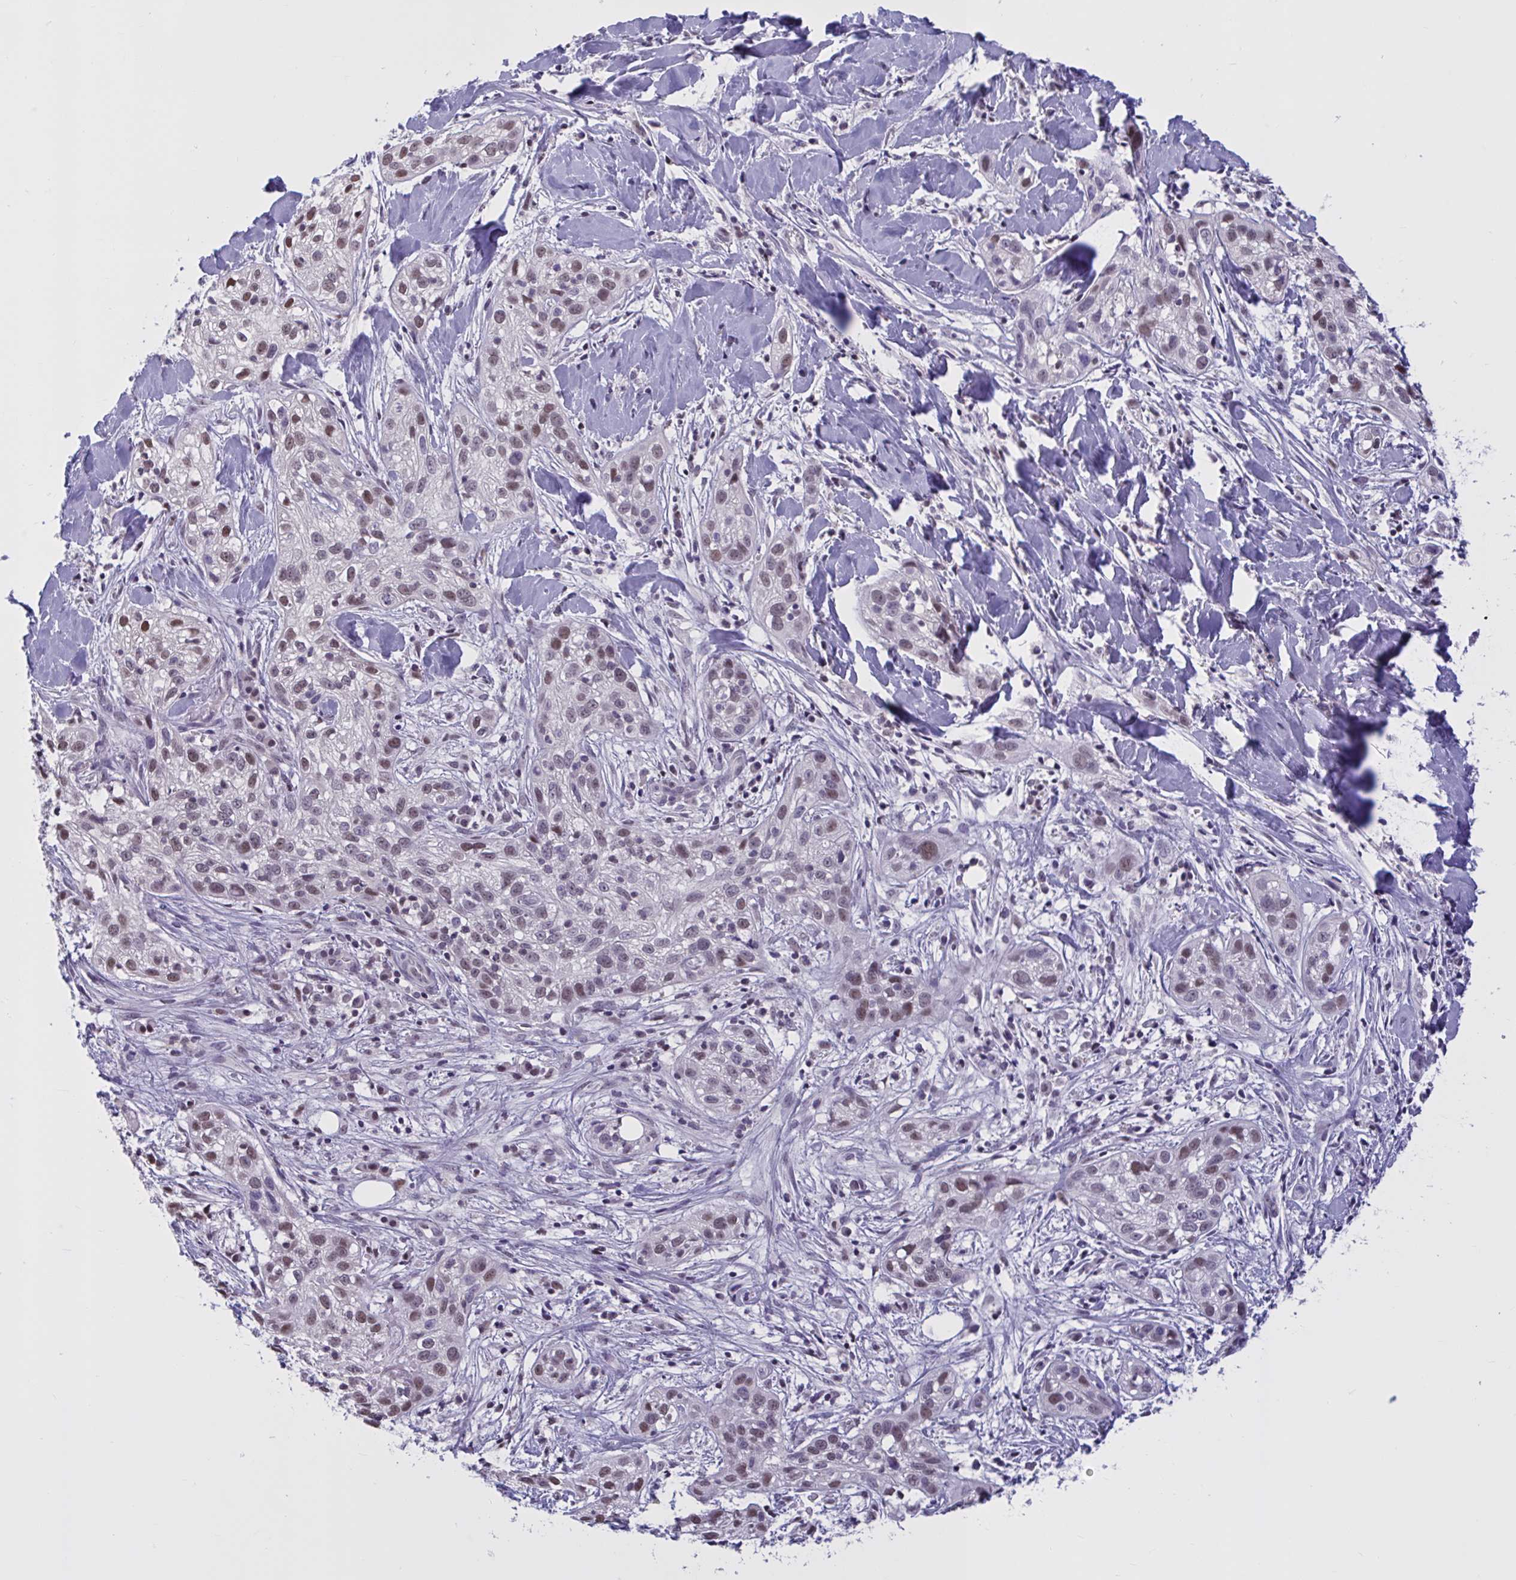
{"staining": {"intensity": "moderate", "quantity": "25%-75%", "location": "nuclear"}, "tissue": "skin cancer", "cell_type": "Tumor cells", "image_type": "cancer", "snomed": [{"axis": "morphology", "description": "Squamous cell carcinoma, NOS"}, {"axis": "topography", "description": "Skin"}], "caption": "Immunohistochemistry image of skin cancer (squamous cell carcinoma) stained for a protein (brown), which demonstrates medium levels of moderate nuclear positivity in about 25%-75% of tumor cells.", "gene": "RBL1", "patient": {"sex": "male", "age": 82}}